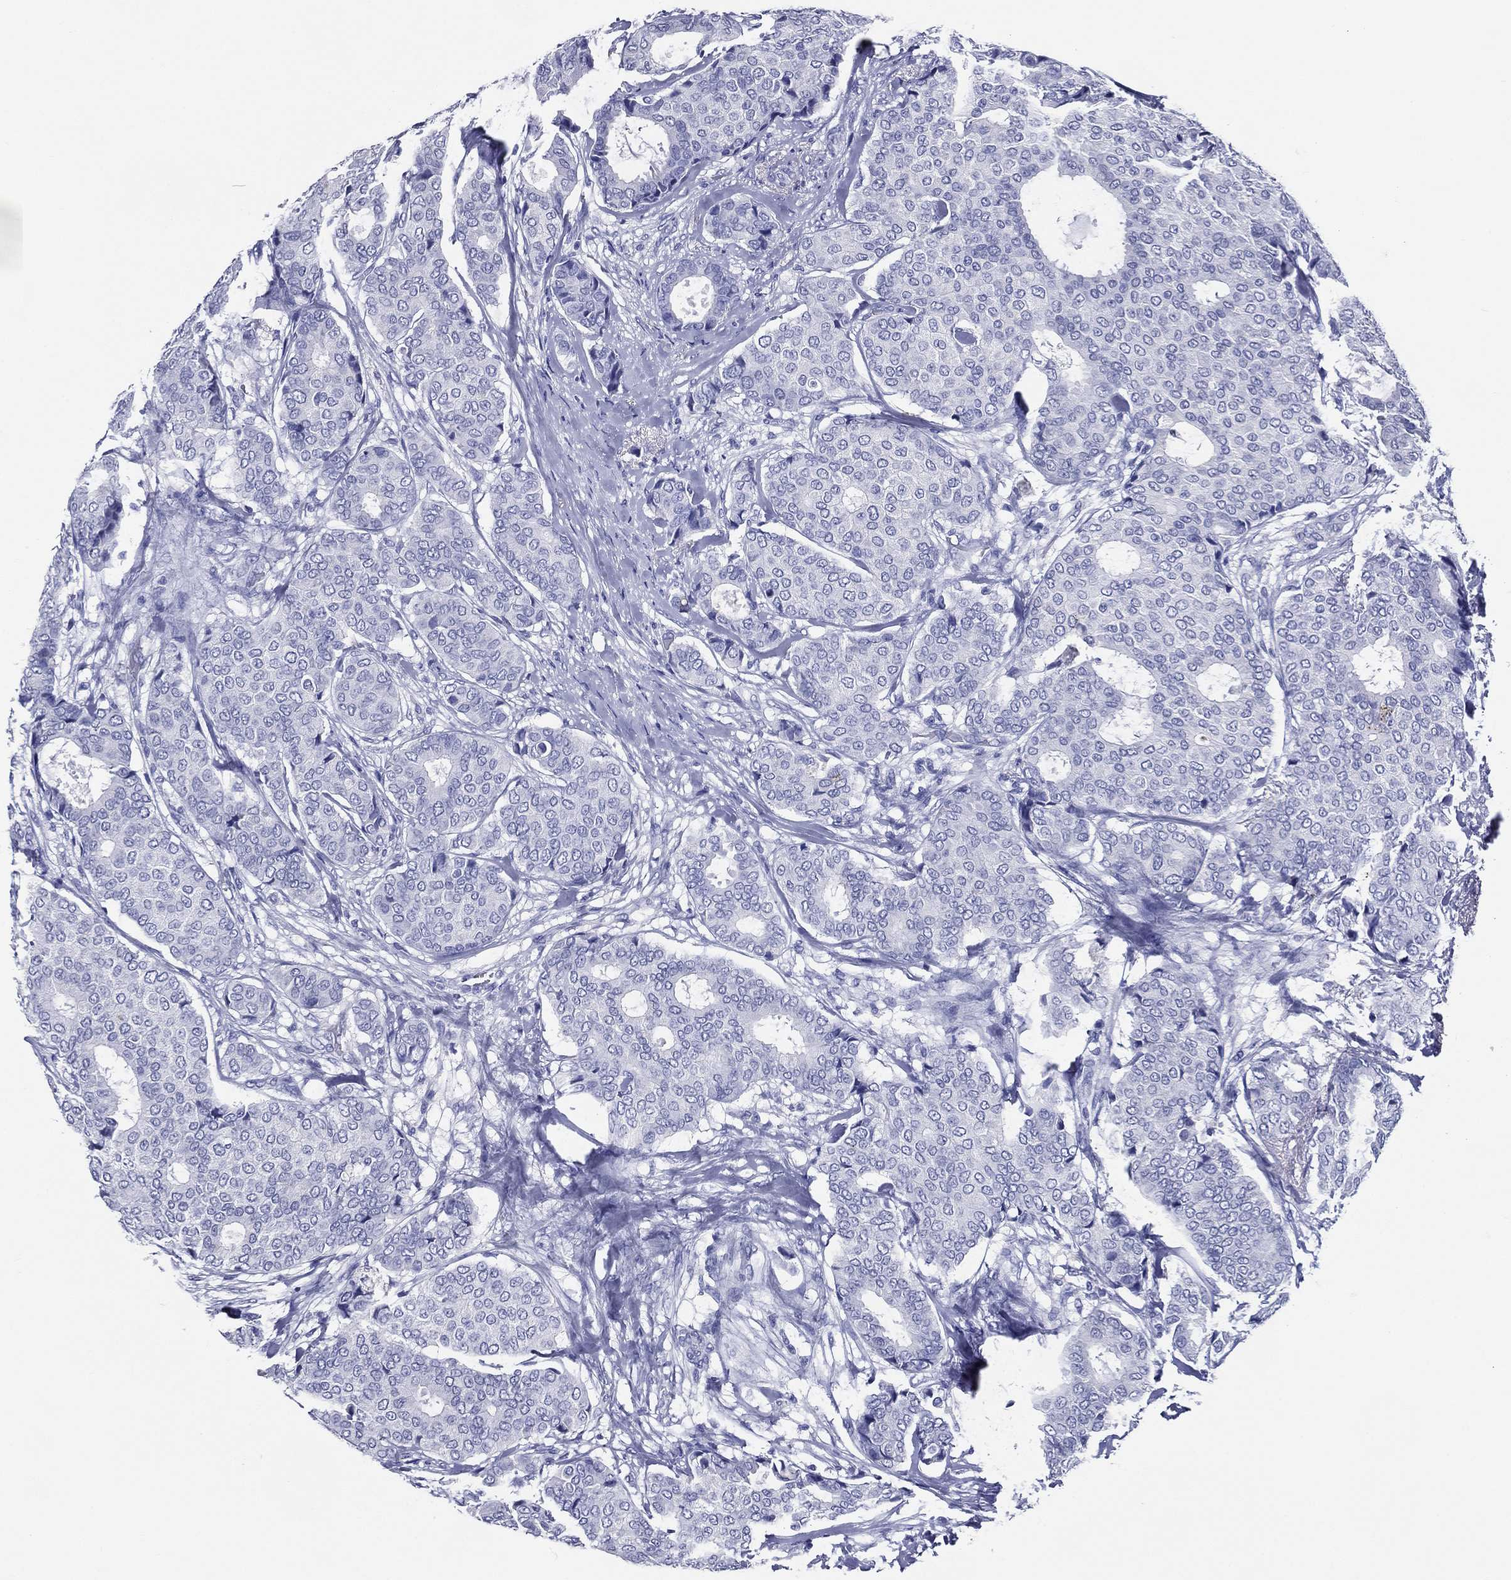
{"staining": {"intensity": "negative", "quantity": "none", "location": "none"}, "tissue": "breast cancer", "cell_type": "Tumor cells", "image_type": "cancer", "snomed": [{"axis": "morphology", "description": "Duct carcinoma"}, {"axis": "topography", "description": "Breast"}], "caption": "The photomicrograph demonstrates no staining of tumor cells in breast cancer.", "gene": "ACE2", "patient": {"sex": "female", "age": 75}}